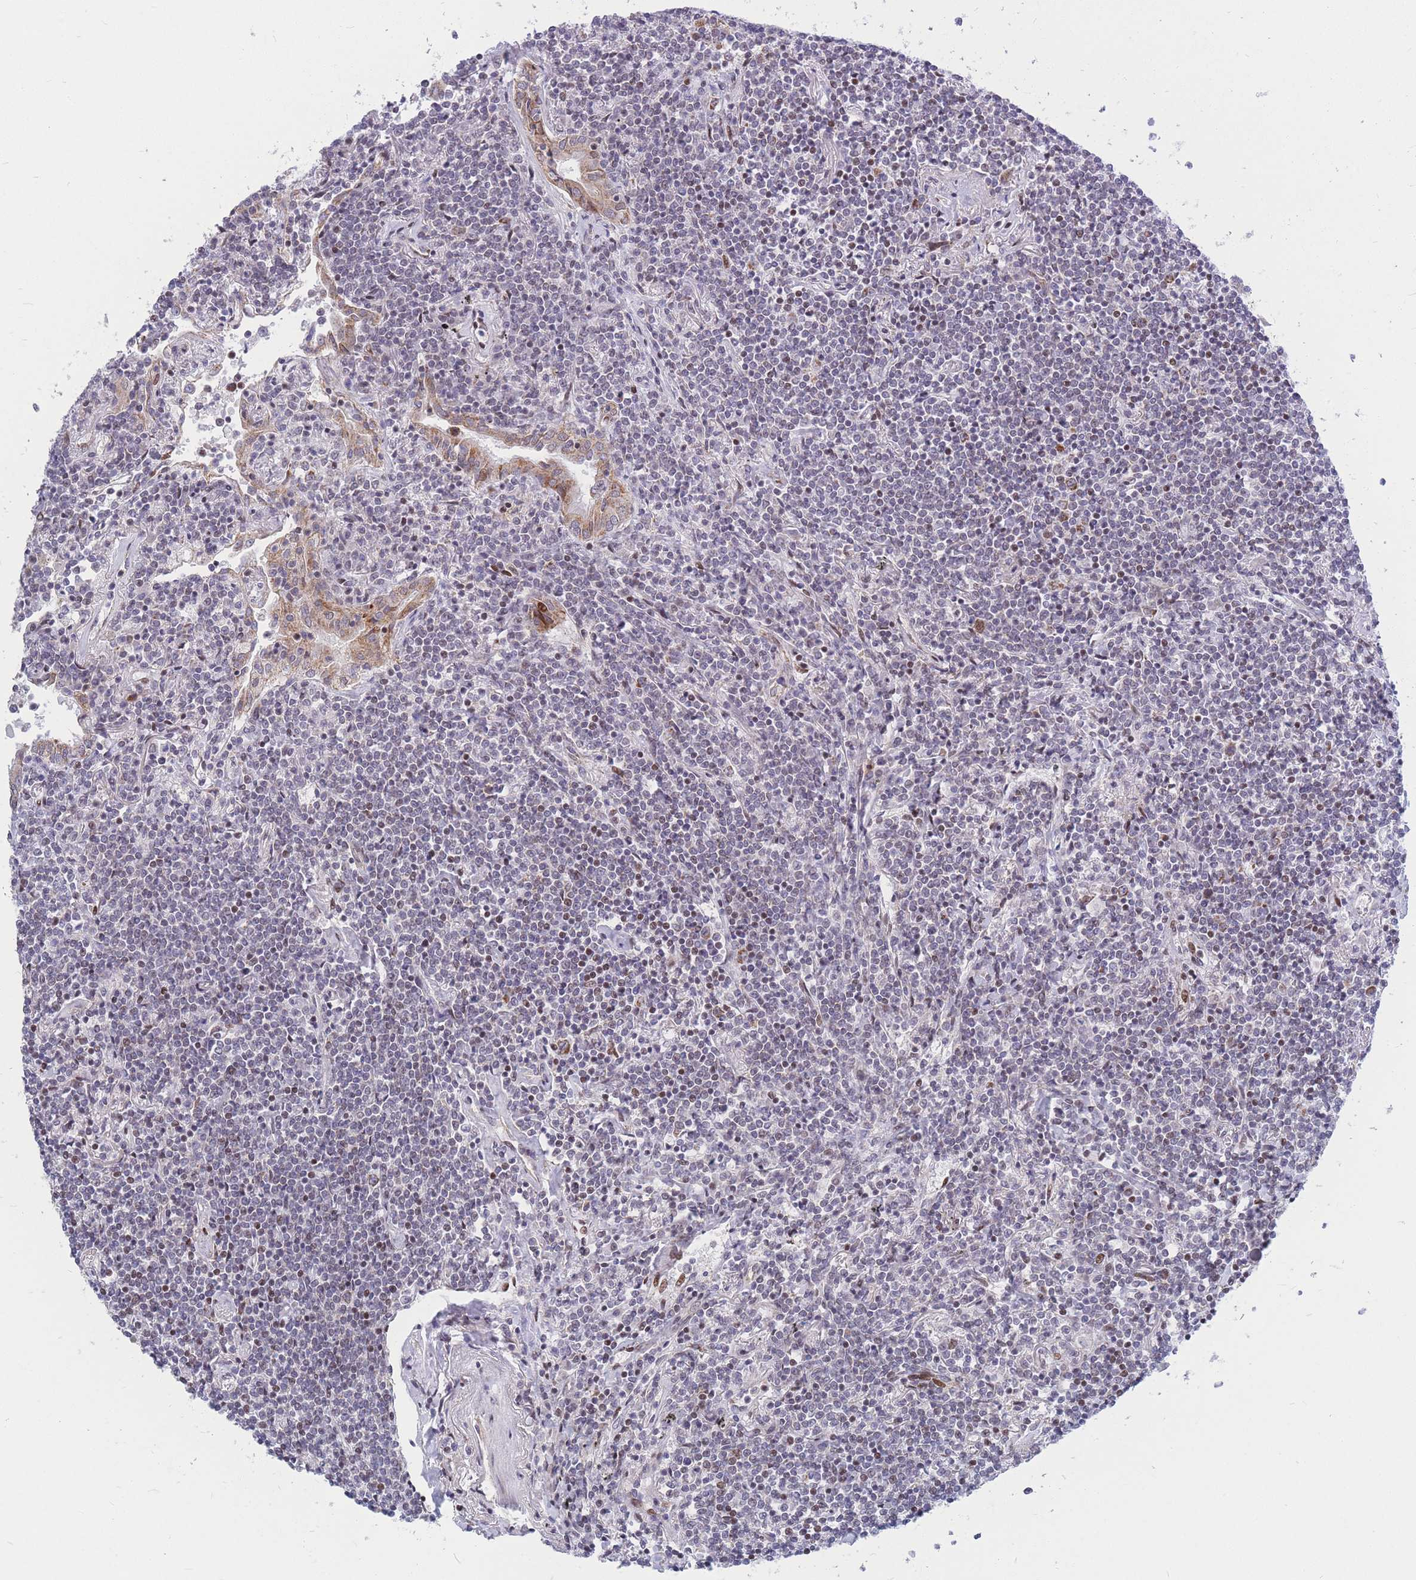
{"staining": {"intensity": "negative", "quantity": "none", "location": "none"}, "tissue": "lymphoma", "cell_type": "Tumor cells", "image_type": "cancer", "snomed": [{"axis": "morphology", "description": "Malignant lymphoma, non-Hodgkin's type, Low grade"}, {"axis": "topography", "description": "Lung"}], "caption": "A high-resolution image shows immunohistochemistry (IHC) staining of lymphoma, which displays no significant positivity in tumor cells.", "gene": "MOB4", "patient": {"sex": "female", "age": 71}}